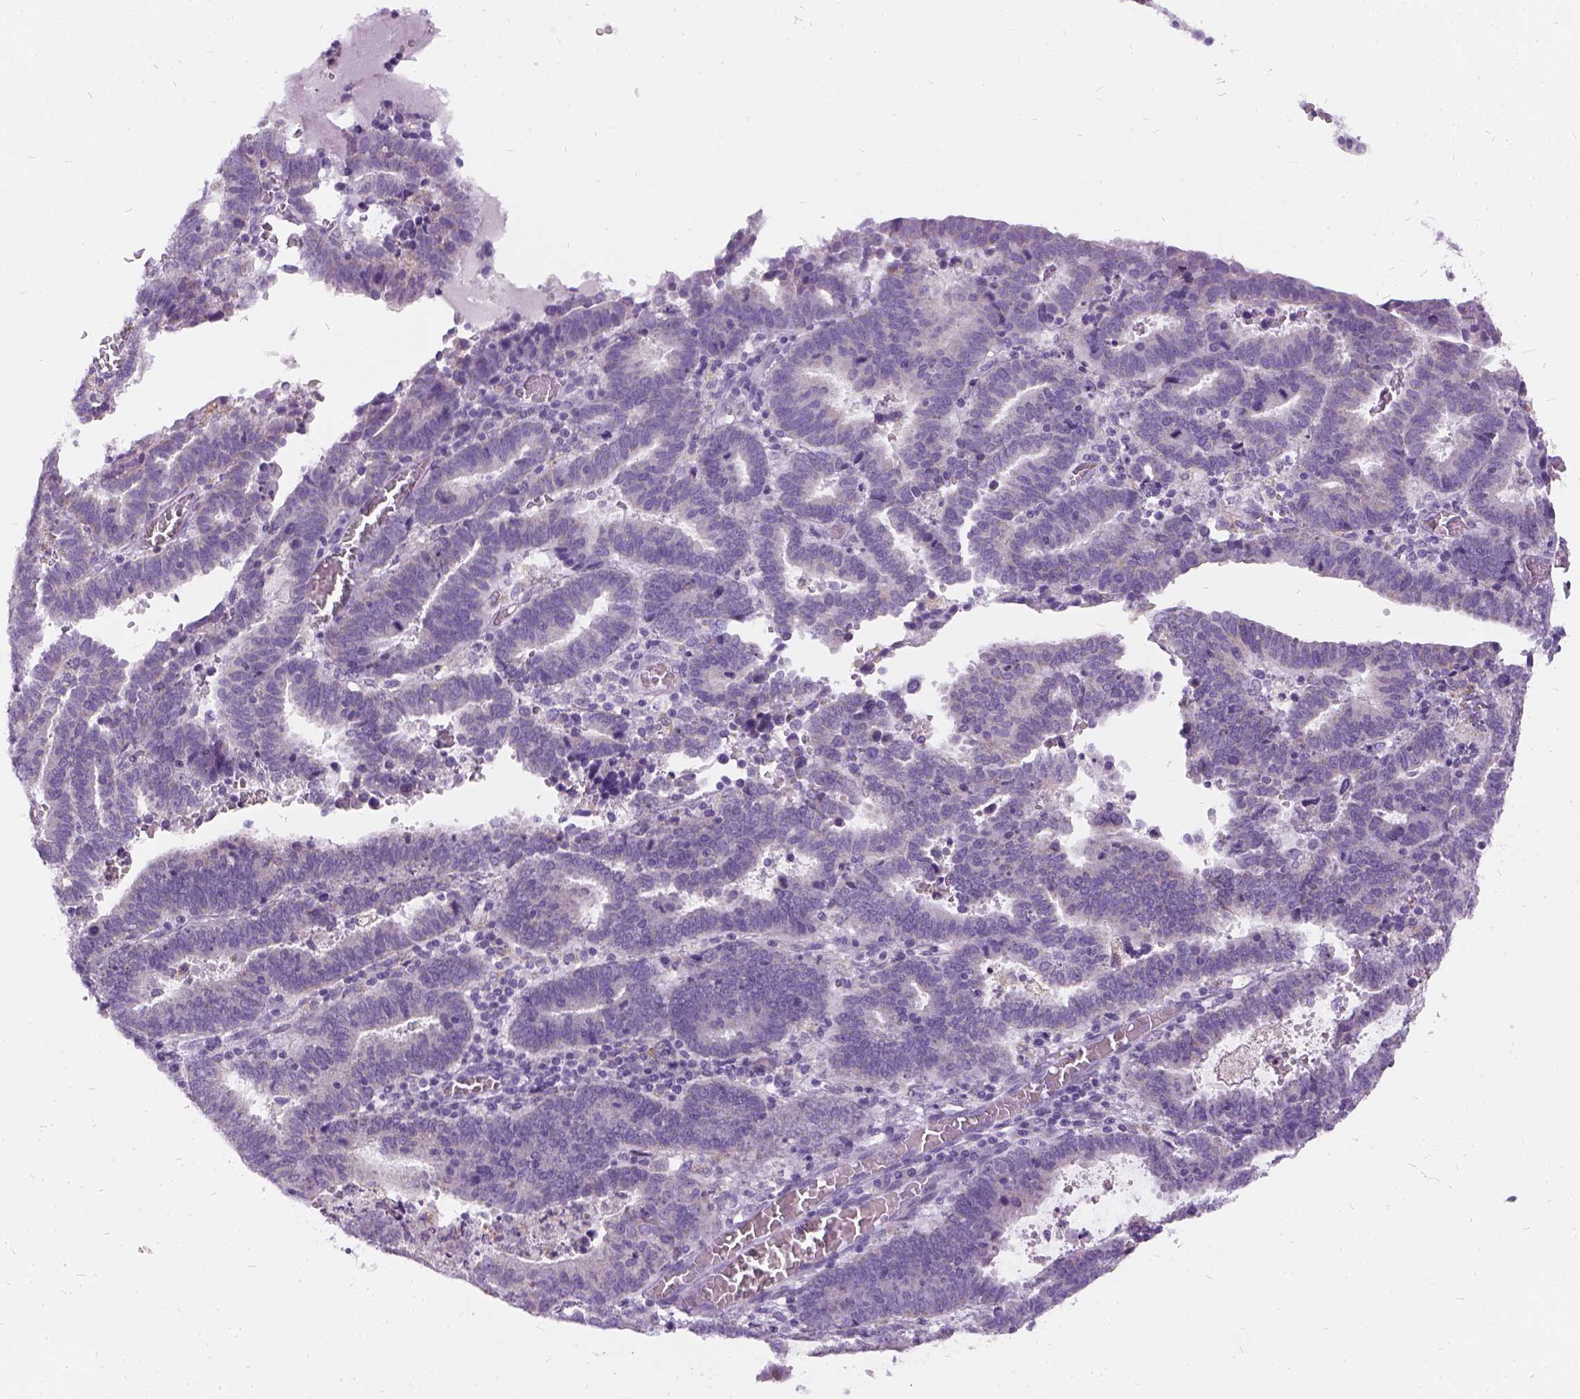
{"staining": {"intensity": "negative", "quantity": "none", "location": "none"}, "tissue": "endometrial cancer", "cell_type": "Tumor cells", "image_type": "cancer", "snomed": [{"axis": "morphology", "description": "Adenocarcinoma, NOS"}, {"axis": "topography", "description": "Uterus"}], "caption": "A high-resolution image shows immunohistochemistry staining of endometrial cancer (adenocarcinoma), which shows no significant expression in tumor cells.", "gene": "FDX1", "patient": {"sex": "female", "age": 83}}